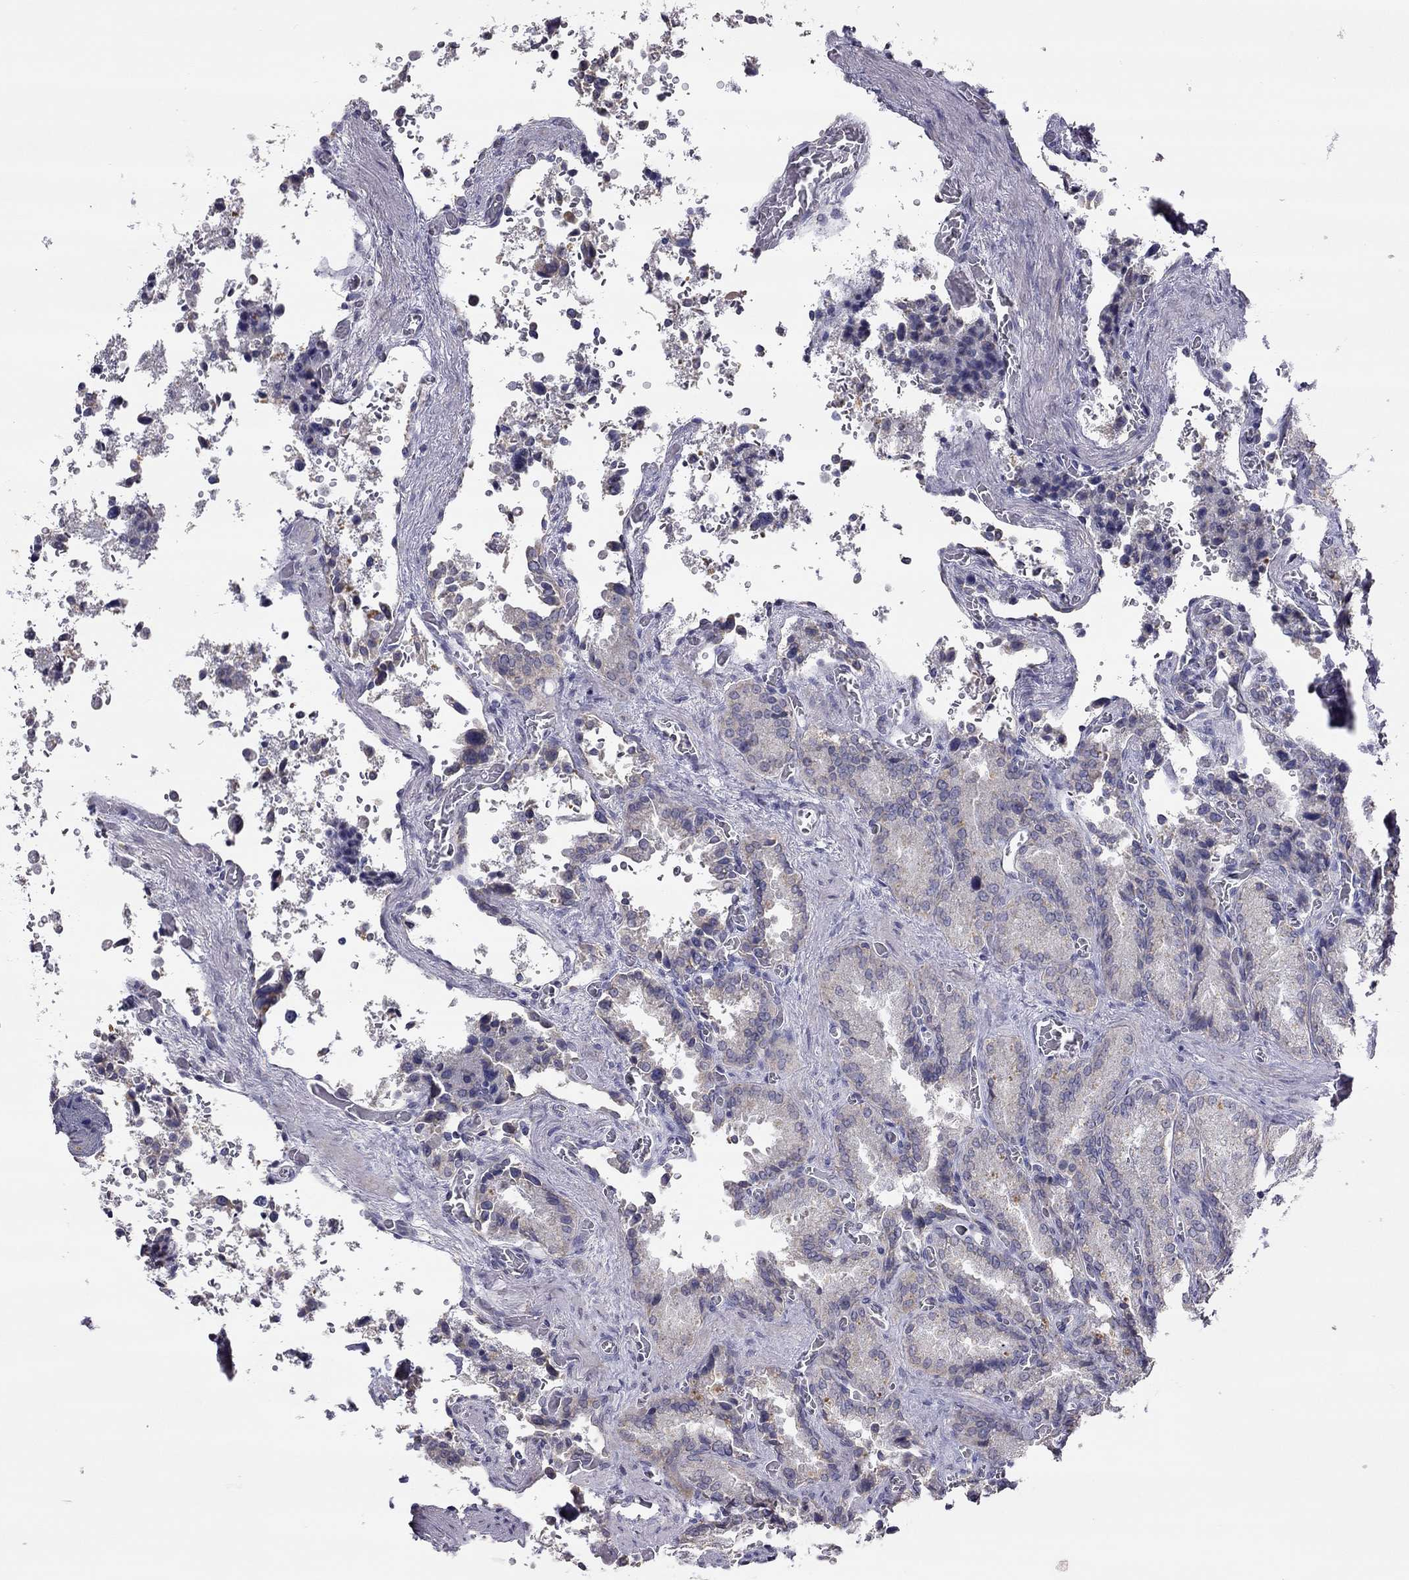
{"staining": {"intensity": "negative", "quantity": "none", "location": "none"}, "tissue": "seminal vesicle", "cell_type": "Glandular cells", "image_type": "normal", "snomed": [{"axis": "morphology", "description": "Normal tissue, NOS"}, {"axis": "topography", "description": "Seminal veicle"}], "caption": "Glandular cells show no significant protein staining in unremarkable seminal vesicle. (DAB (3,3'-diaminobenzidine) immunohistochemistry (IHC), high magnification).", "gene": "LRIT3", "patient": {"sex": "male", "age": 37}}